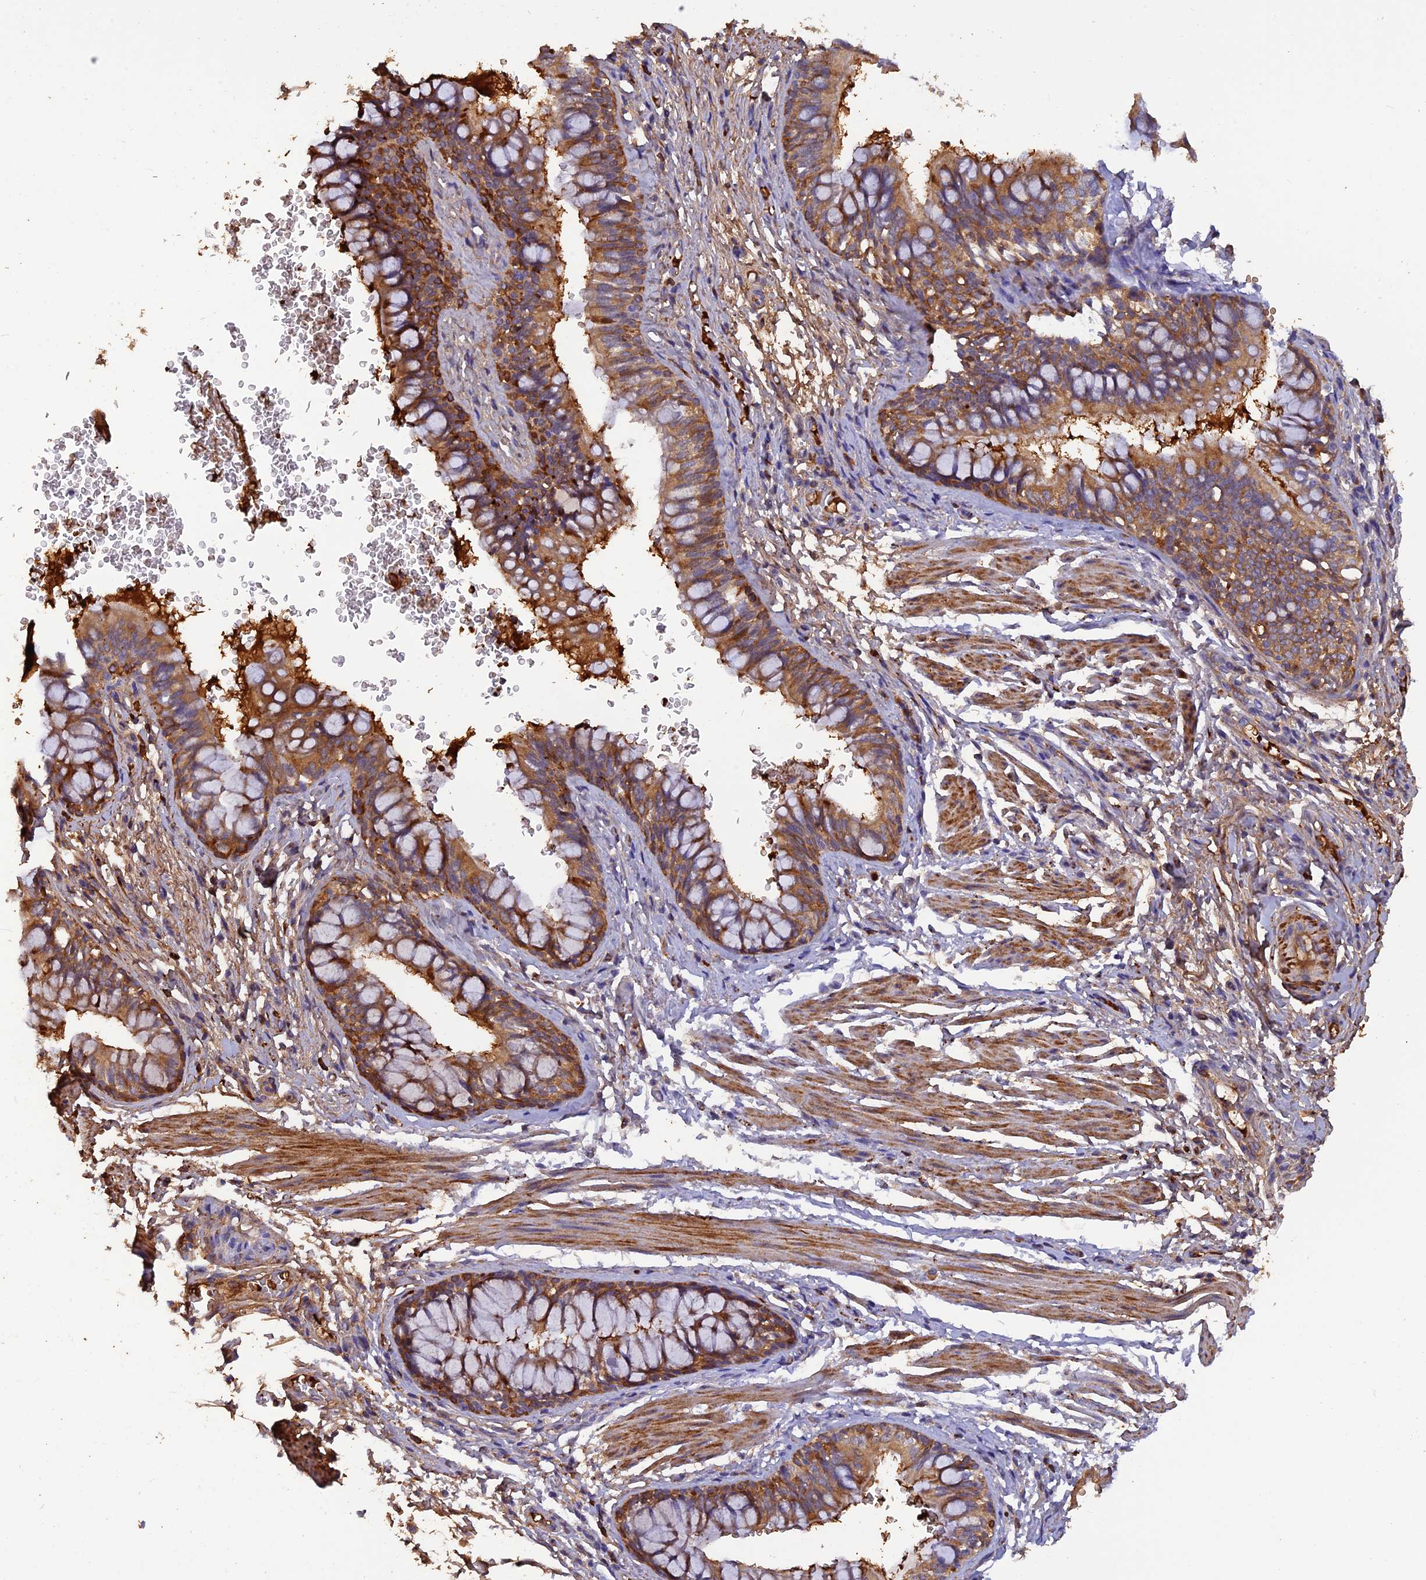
{"staining": {"intensity": "moderate", "quantity": ">75%", "location": "cytoplasmic/membranous"}, "tissue": "bronchus", "cell_type": "Respiratory epithelial cells", "image_type": "normal", "snomed": [{"axis": "morphology", "description": "Normal tissue, NOS"}, {"axis": "topography", "description": "Cartilage tissue"}, {"axis": "topography", "description": "Bronchus"}], "caption": "Immunohistochemistry (IHC) staining of normal bronchus, which displays medium levels of moderate cytoplasmic/membranous staining in approximately >75% of respiratory epithelial cells indicating moderate cytoplasmic/membranous protein positivity. The staining was performed using DAB (3,3'-diaminobenzidine) (brown) for protein detection and nuclei were counterstained in hematoxylin (blue).", "gene": "PZP", "patient": {"sex": "female", "age": 36}}